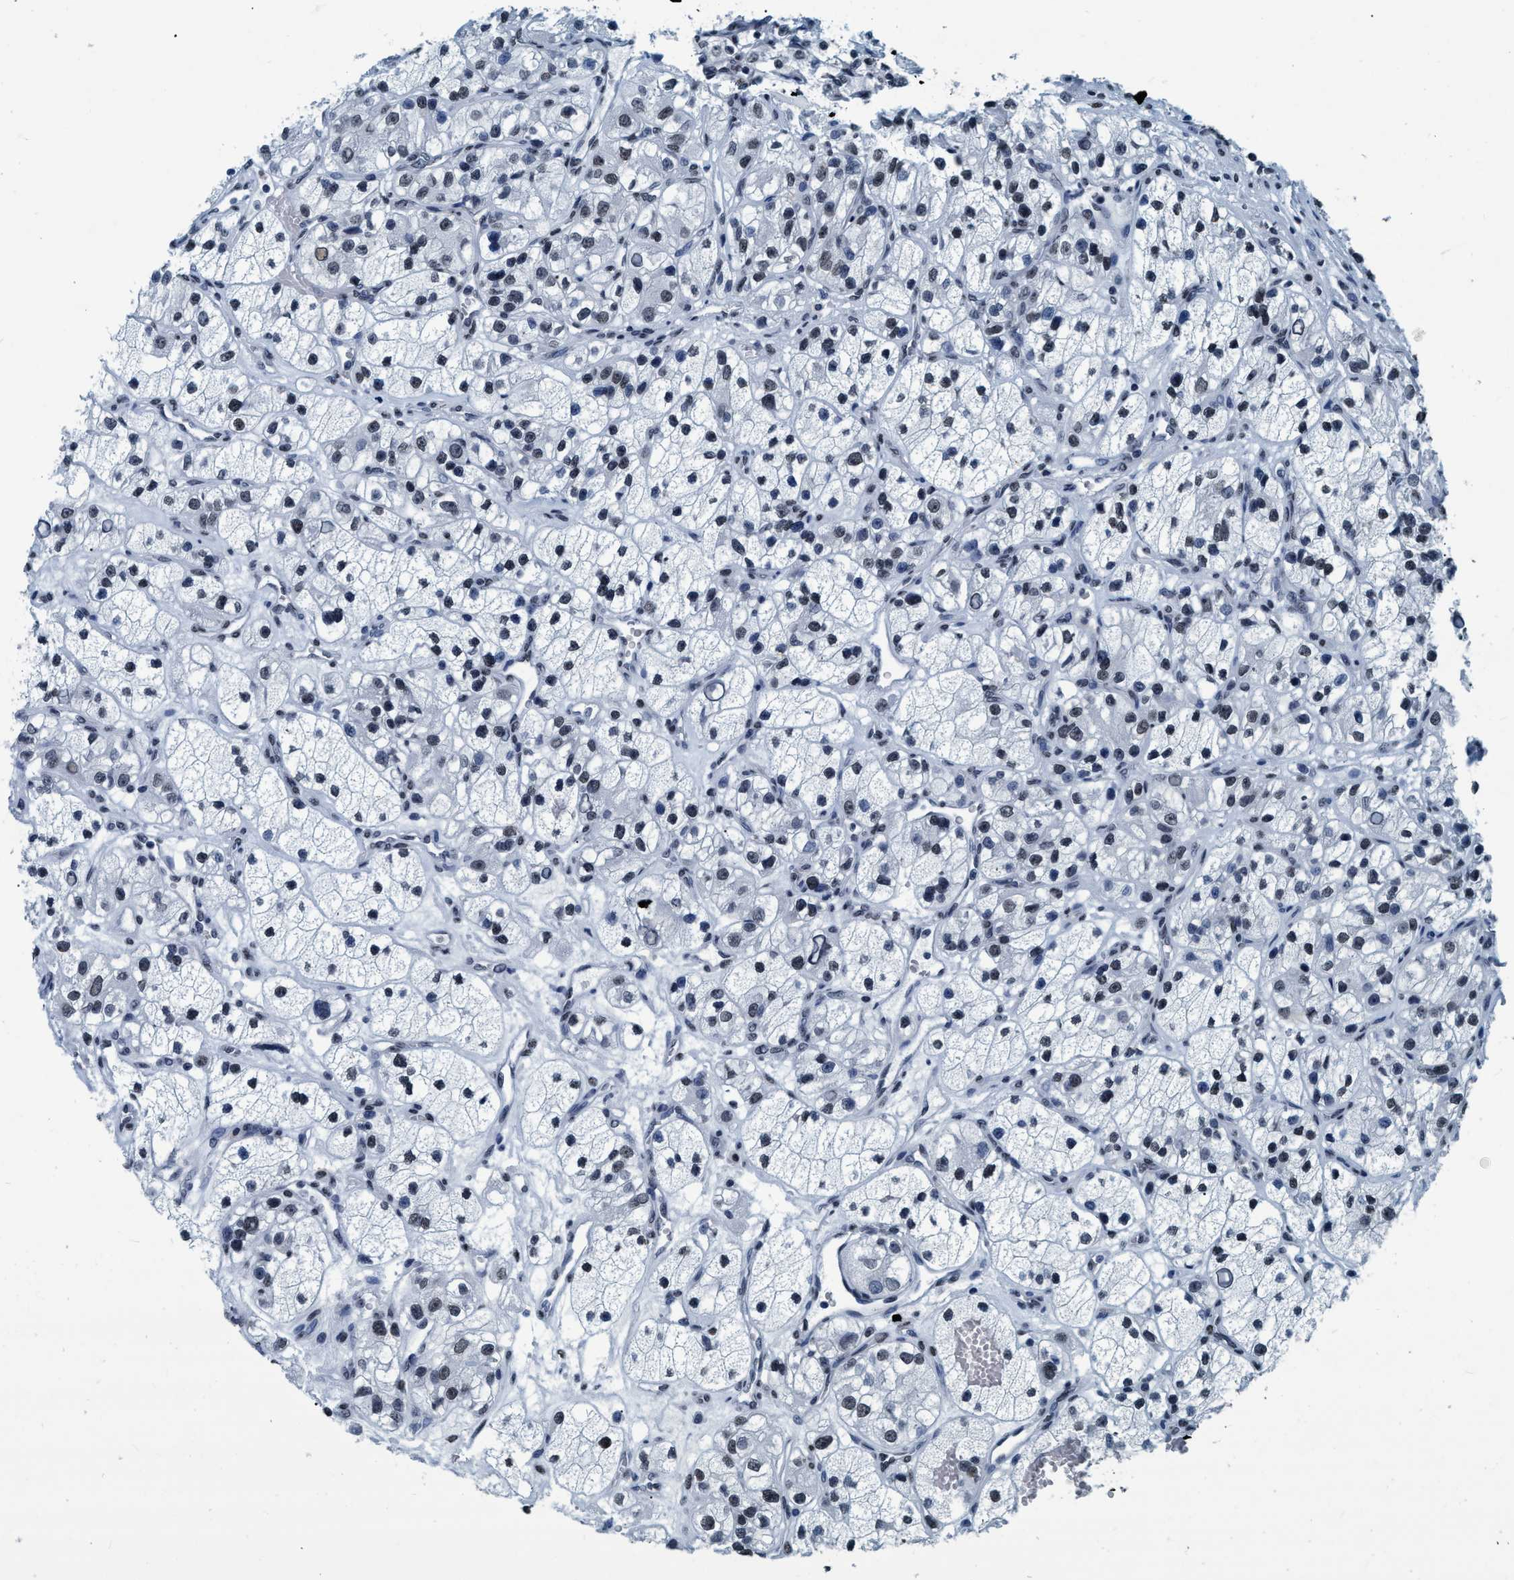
{"staining": {"intensity": "weak", "quantity": ">75%", "location": "nuclear"}, "tissue": "renal cancer", "cell_type": "Tumor cells", "image_type": "cancer", "snomed": [{"axis": "morphology", "description": "Adenocarcinoma, NOS"}, {"axis": "topography", "description": "Kidney"}], "caption": "Renal cancer stained with DAB IHC exhibits low levels of weak nuclear expression in about >75% of tumor cells.", "gene": "CCNE2", "patient": {"sex": "female", "age": 57}}